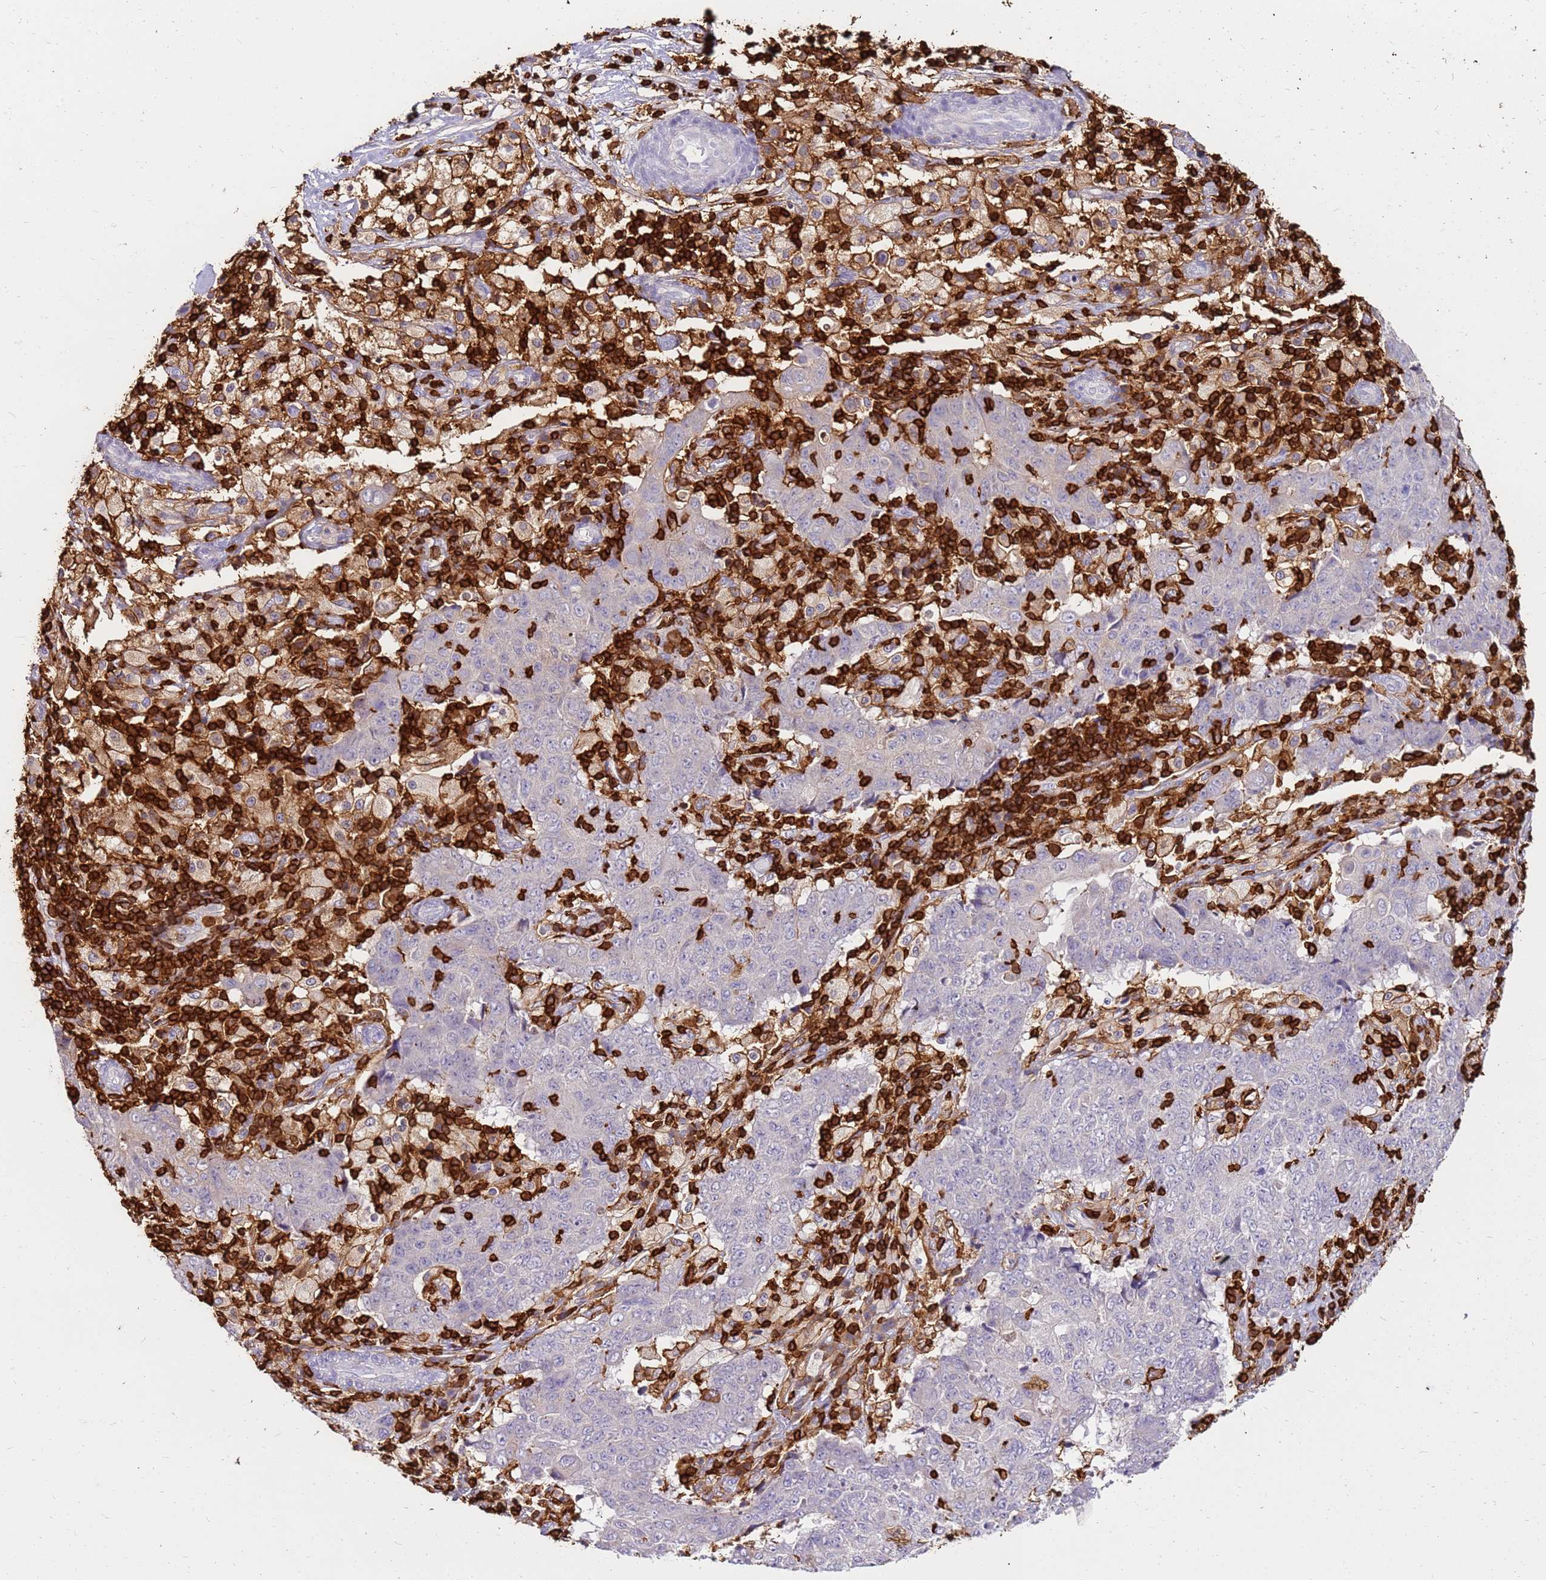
{"staining": {"intensity": "negative", "quantity": "none", "location": "none"}, "tissue": "ovarian cancer", "cell_type": "Tumor cells", "image_type": "cancer", "snomed": [{"axis": "morphology", "description": "Carcinoma, endometroid"}, {"axis": "topography", "description": "Ovary"}], "caption": "High magnification brightfield microscopy of ovarian cancer (endometroid carcinoma) stained with DAB (3,3'-diaminobenzidine) (brown) and counterstained with hematoxylin (blue): tumor cells show no significant expression.", "gene": "CORO1A", "patient": {"sex": "female", "age": 42}}